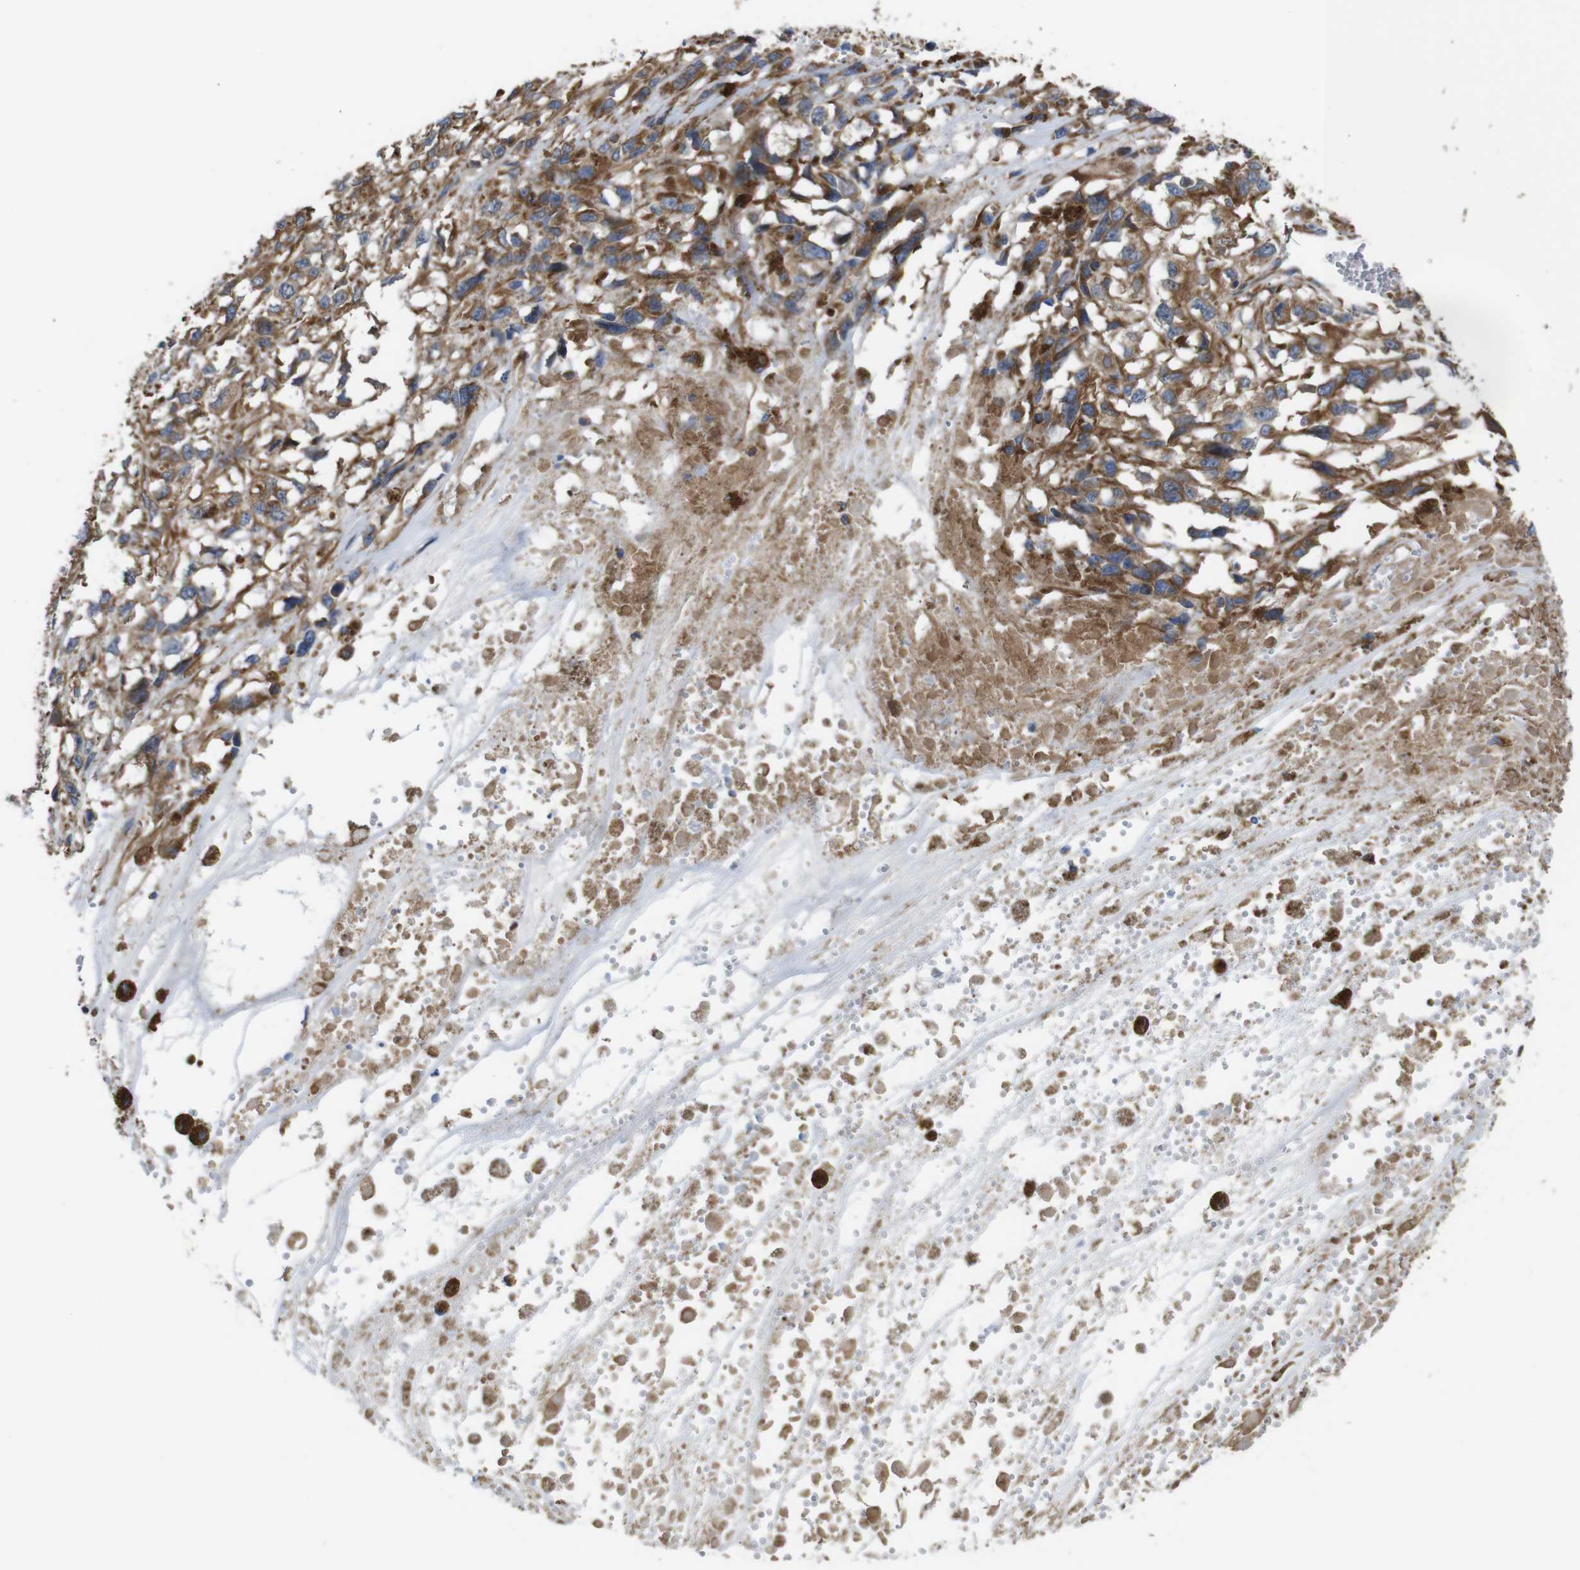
{"staining": {"intensity": "moderate", "quantity": ">75%", "location": "cytoplasmic/membranous"}, "tissue": "melanoma", "cell_type": "Tumor cells", "image_type": "cancer", "snomed": [{"axis": "morphology", "description": "Malignant melanoma, Metastatic site"}, {"axis": "topography", "description": "Lymph node"}], "caption": "Immunohistochemistry image of neoplastic tissue: human malignant melanoma (metastatic site) stained using immunohistochemistry (IHC) exhibits medium levels of moderate protein expression localized specifically in the cytoplasmic/membranous of tumor cells, appearing as a cytoplasmic/membranous brown color.", "gene": "POMK", "patient": {"sex": "male", "age": 59}}